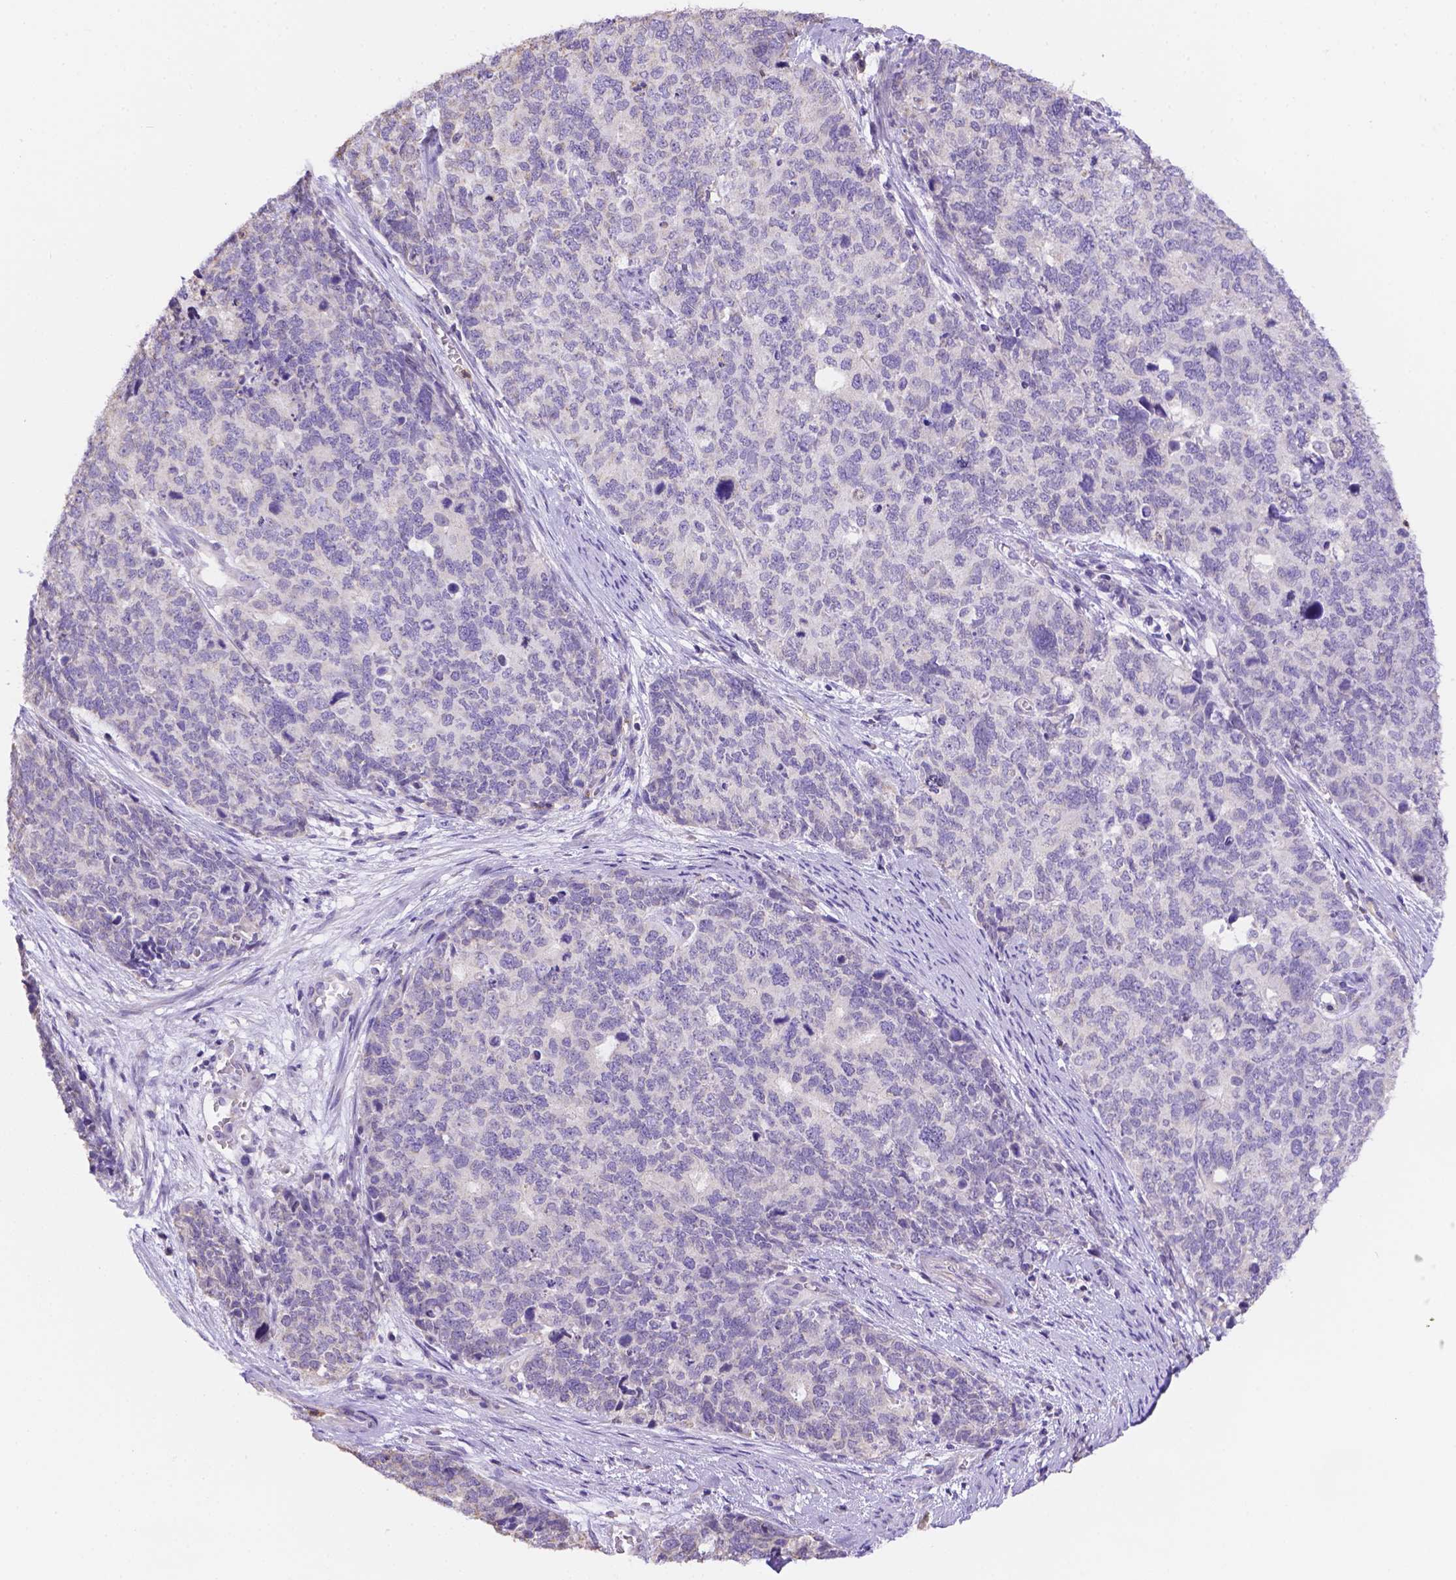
{"staining": {"intensity": "negative", "quantity": "none", "location": "none"}, "tissue": "cervical cancer", "cell_type": "Tumor cells", "image_type": "cancer", "snomed": [{"axis": "morphology", "description": "Squamous cell carcinoma, NOS"}, {"axis": "topography", "description": "Cervix"}], "caption": "A high-resolution photomicrograph shows immunohistochemistry (IHC) staining of squamous cell carcinoma (cervical), which reveals no significant expression in tumor cells.", "gene": "NXPE2", "patient": {"sex": "female", "age": 63}}